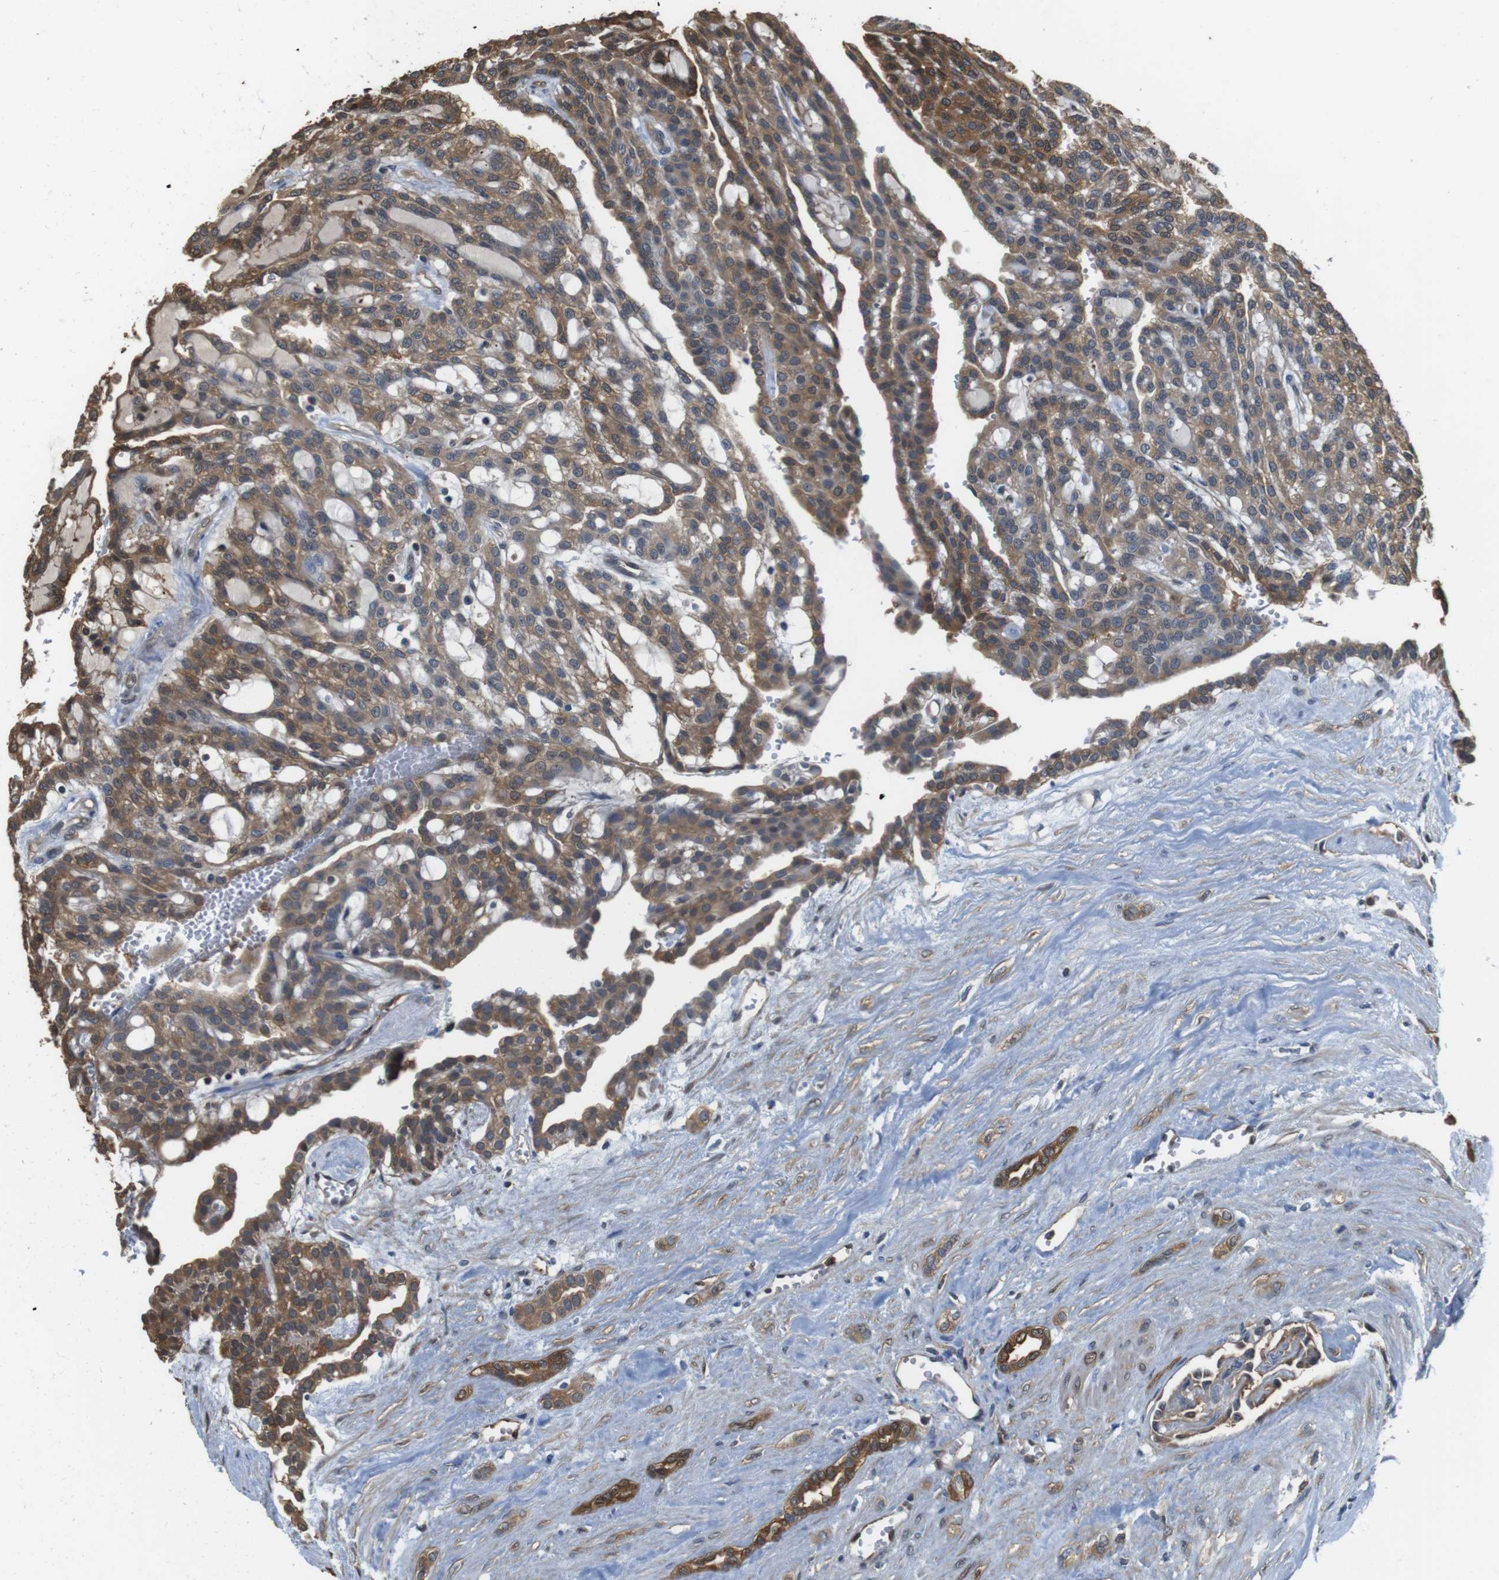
{"staining": {"intensity": "moderate", "quantity": ">75%", "location": "cytoplasmic/membranous,nuclear"}, "tissue": "renal cancer", "cell_type": "Tumor cells", "image_type": "cancer", "snomed": [{"axis": "morphology", "description": "Adenocarcinoma, NOS"}, {"axis": "topography", "description": "Kidney"}], "caption": "Protein staining exhibits moderate cytoplasmic/membranous and nuclear staining in about >75% of tumor cells in renal cancer (adenocarcinoma).", "gene": "LDHA", "patient": {"sex": "male", "age": 63}}